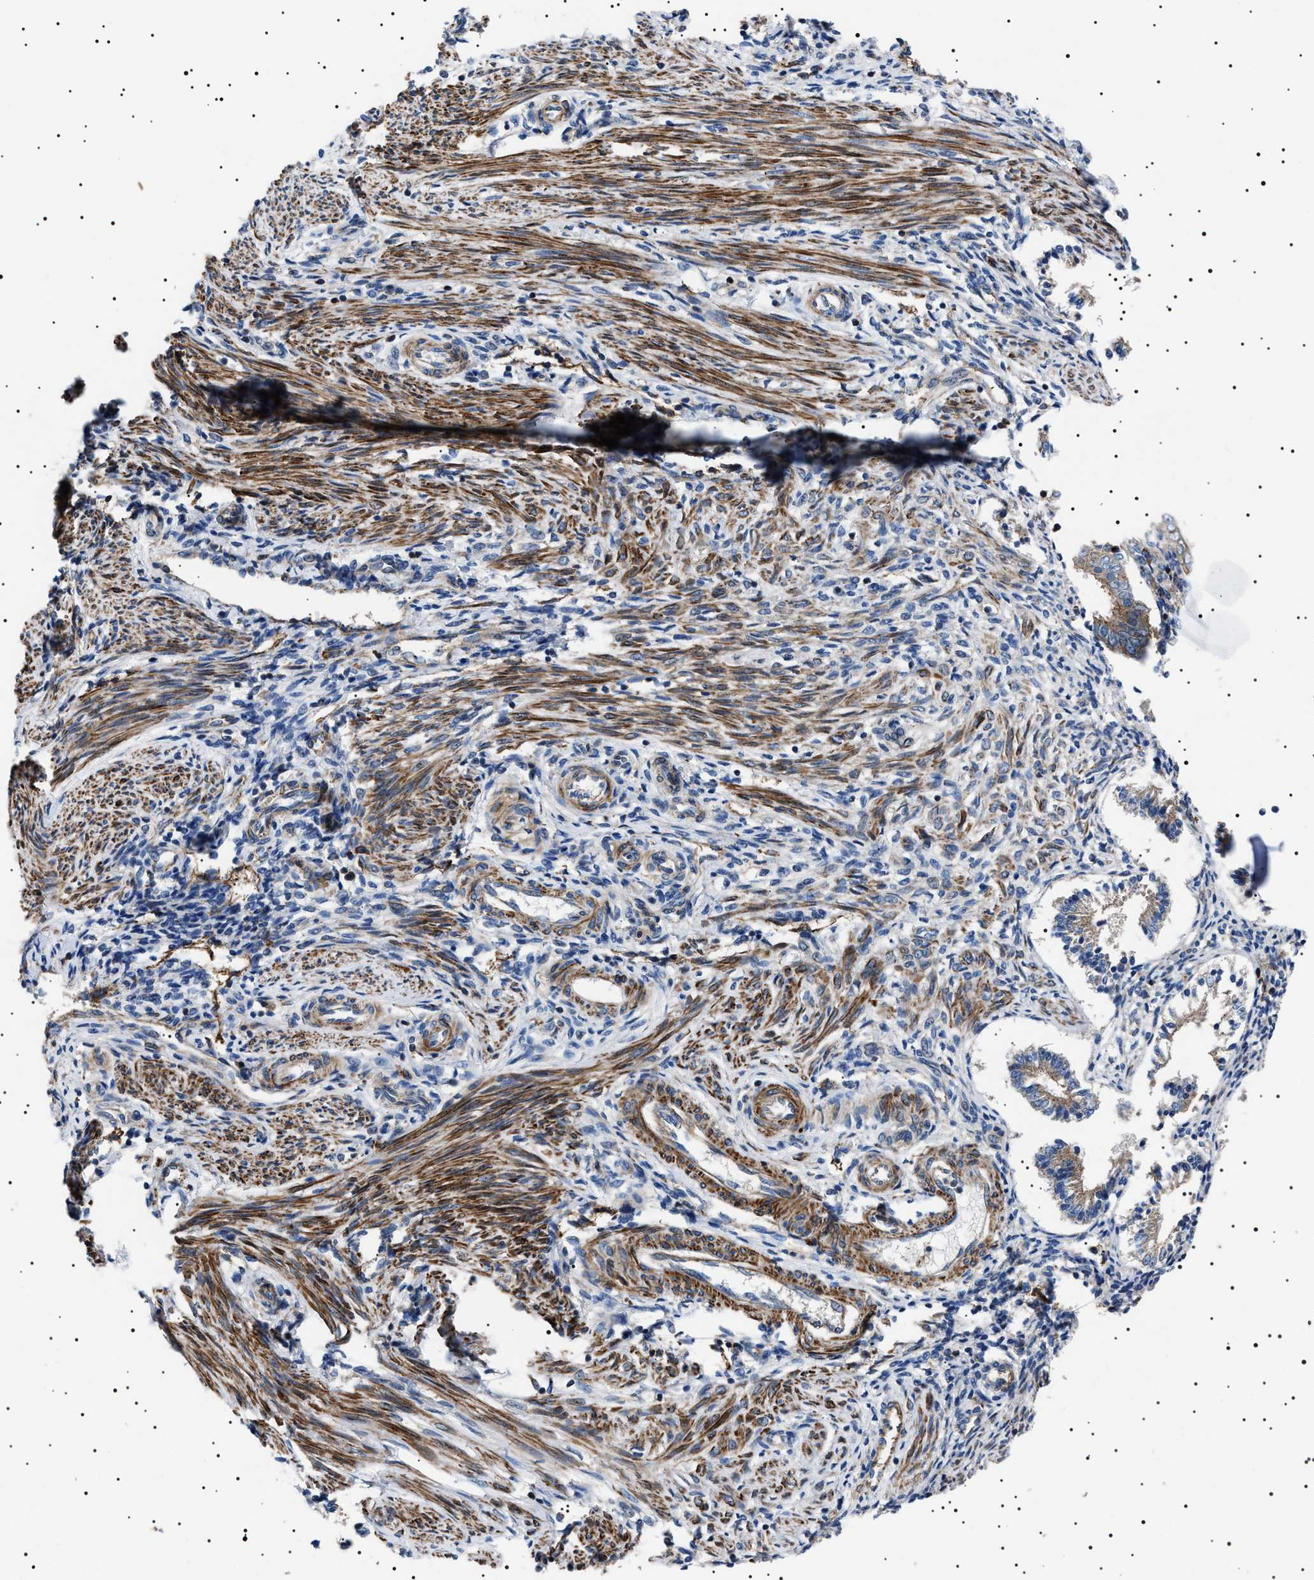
{"staining": {"intensity": "negative", "quantity": "none", "location": "none"}, "tissue": "endometrium", "cell_type": "Cells in endometrial stroma", "image_type": "normal", "snomed": [{"axis": "morphology", "description": "Normal tissue, NOS"}, {"axis": "topography", "description": "Endometrium"}], "caption": "An immunohistochemistry image of normal endometrium is shown. There is no staining in cells in endometrial stroma of endometrium.", "gene": "NEU1", "patient": {"sex": "female", "age": 42}}